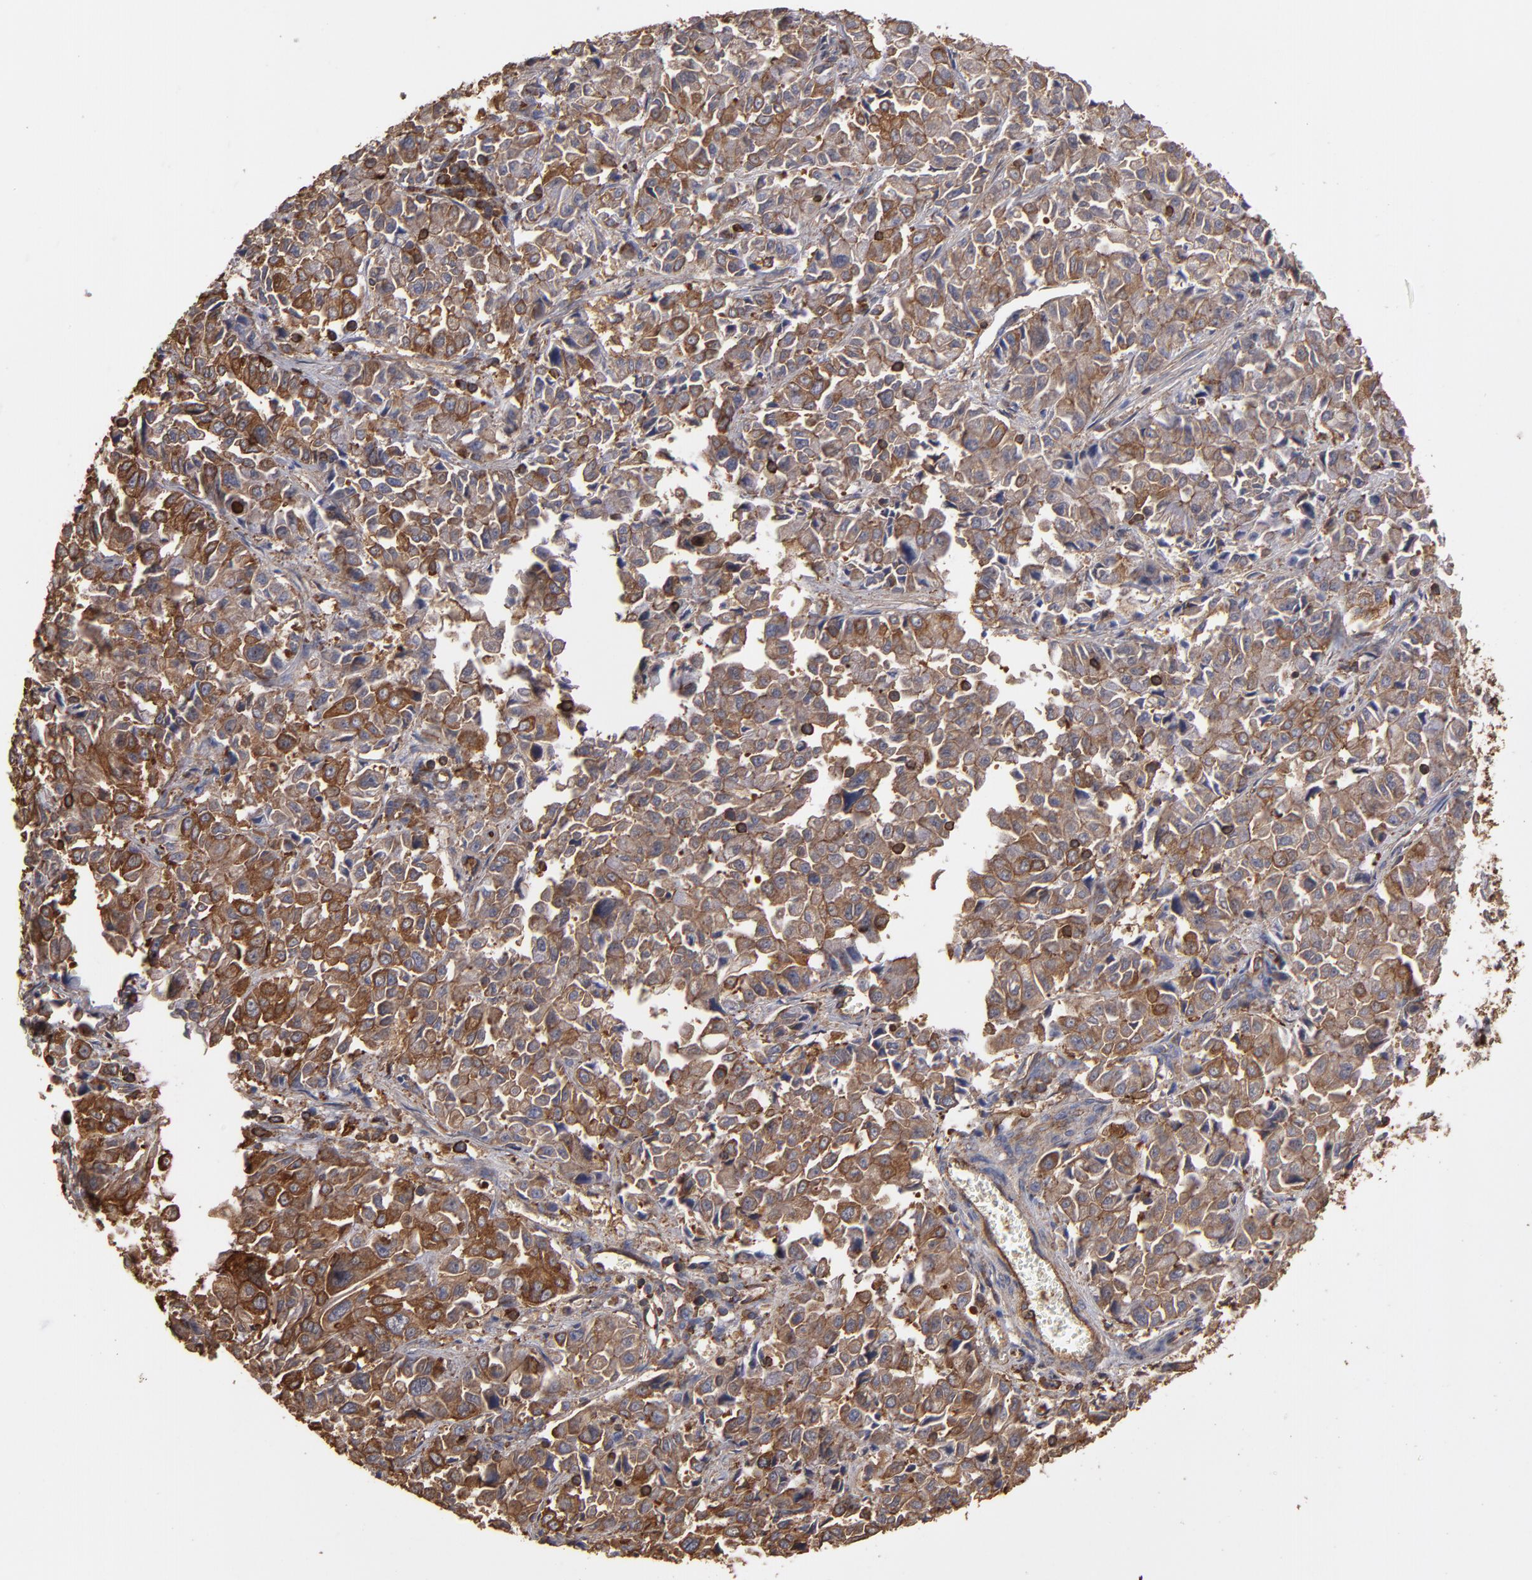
{"staining": {"intensity": "strong", "quantity": ">75%", "location": "cytoplasmic/membranous"}, "tissue": "pancreatic cancer", "cell_type": "Tumor cells", "image_type": "cancer", "snomed": [{"axis": "morphology", "description": "Adenocarcinoma, NOS"}, {"axis": "topography", "description": "Pancreas"}], "caption": "Protein staining displays strong cytoplasmic/membranous staining in about >75% of tumor cells in pancreatic cancer. The staining was performed using DAB (3,3'-diaminobenzidine) to visualize the protein expression in brown, while the nuclei were stained in blue with hematoxylin (Magnification: 20x).", "gene": "ACTN4", "patient": {"sex": "female", "age": 52}}